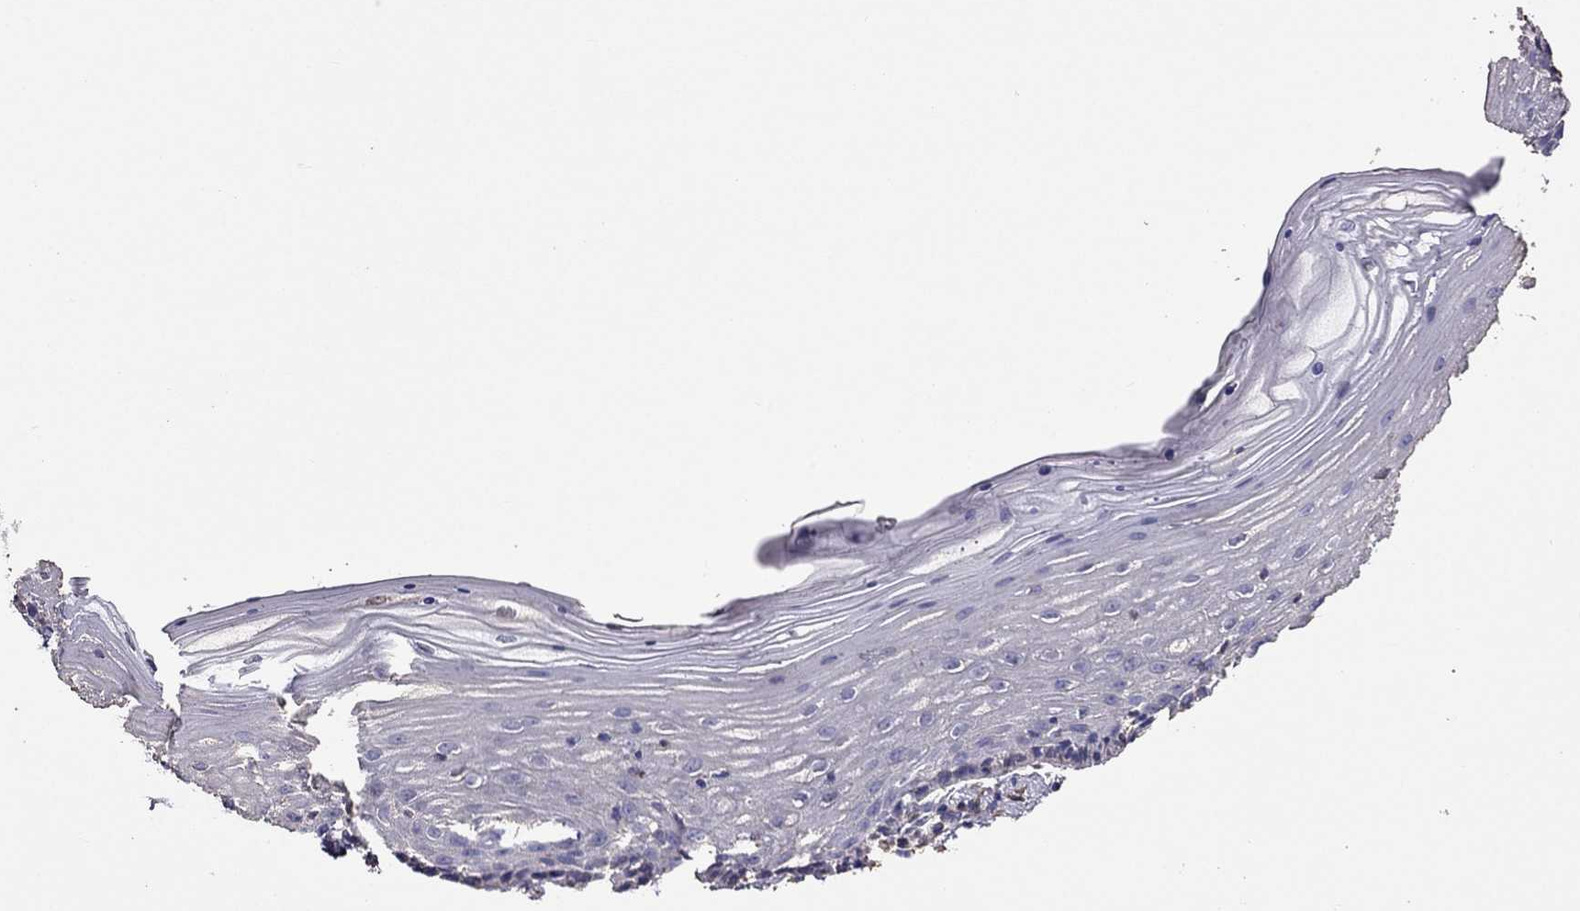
{"staining": {"intensity": "negative", "quantity": "none", "location": "none"}, "tissue": "vagina", "cell_type": "Squamous epithelial cells", "image_type": "normal", "snomed": [{"axis": "morphology", "description": "Normal tissue, NOS"}, {"axis": "topography", "description": "Vagina"}], "caption": "The immunohistochemistry (IHC) histopathology image has no significant staining in squamous epithelial cells of vagina.", "gene": "TBC1D21", "patient": {"sex": "female", "age": 45}}